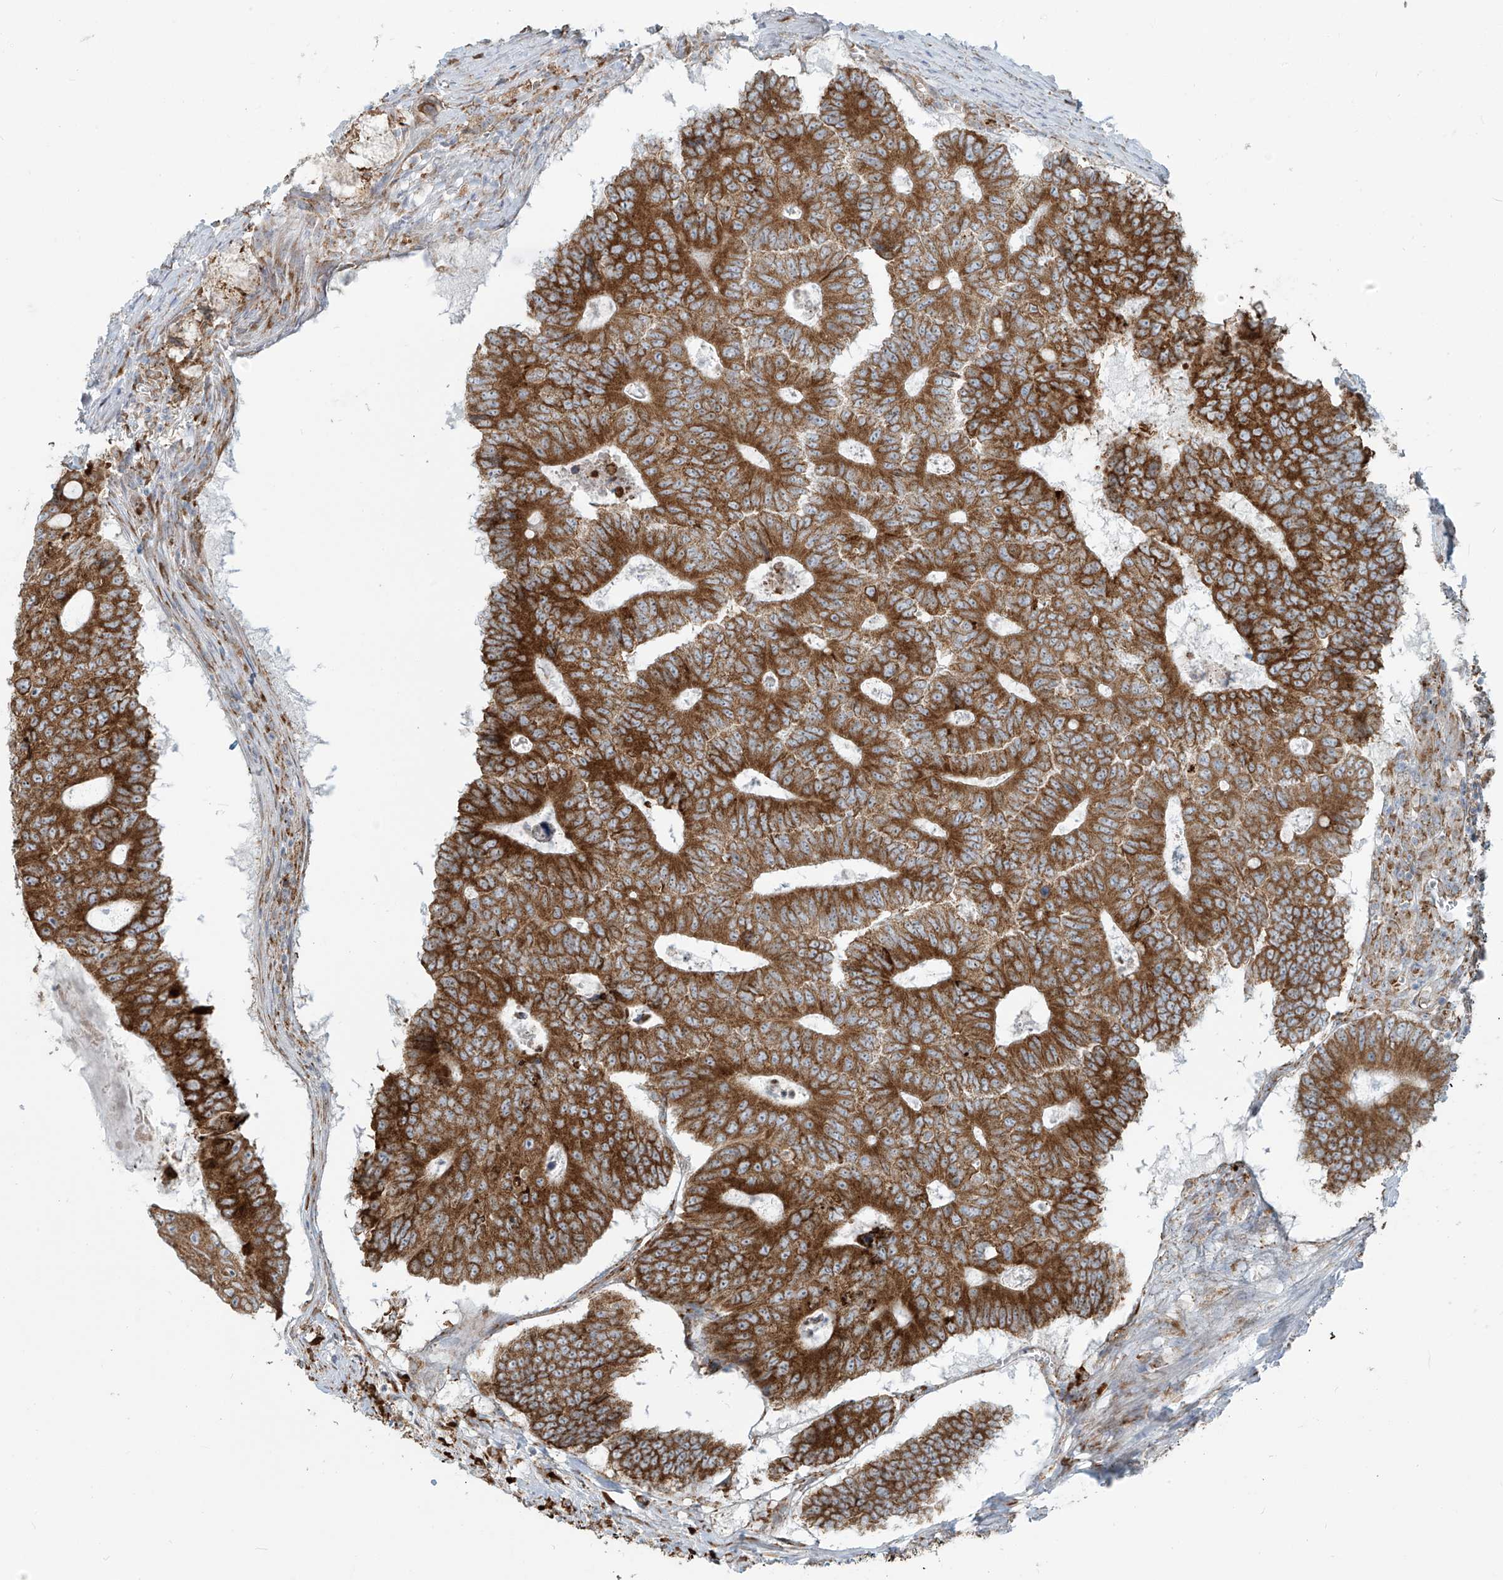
{"staining": {"intensity": "strong", "quantity": ">75%", "location": "cytoplasmic/membranous"}, "tissue": "colorectal cancer", "cell_type": "Tumor cells", "image_type": "cancer", "snomed": [{"axis": "morphology", "description": "Adenocarcinoma, NOS"}, {"axis": "topography", "description": "Colon"}], "caption": "IHC (DAB) staining of human colorectal cancer shows strong cytoplasmic/membranous protein expression in approximately >75% of tumor cells.", "gene": "KATNIP", "patient": {"sex": "male", "age": 87}}